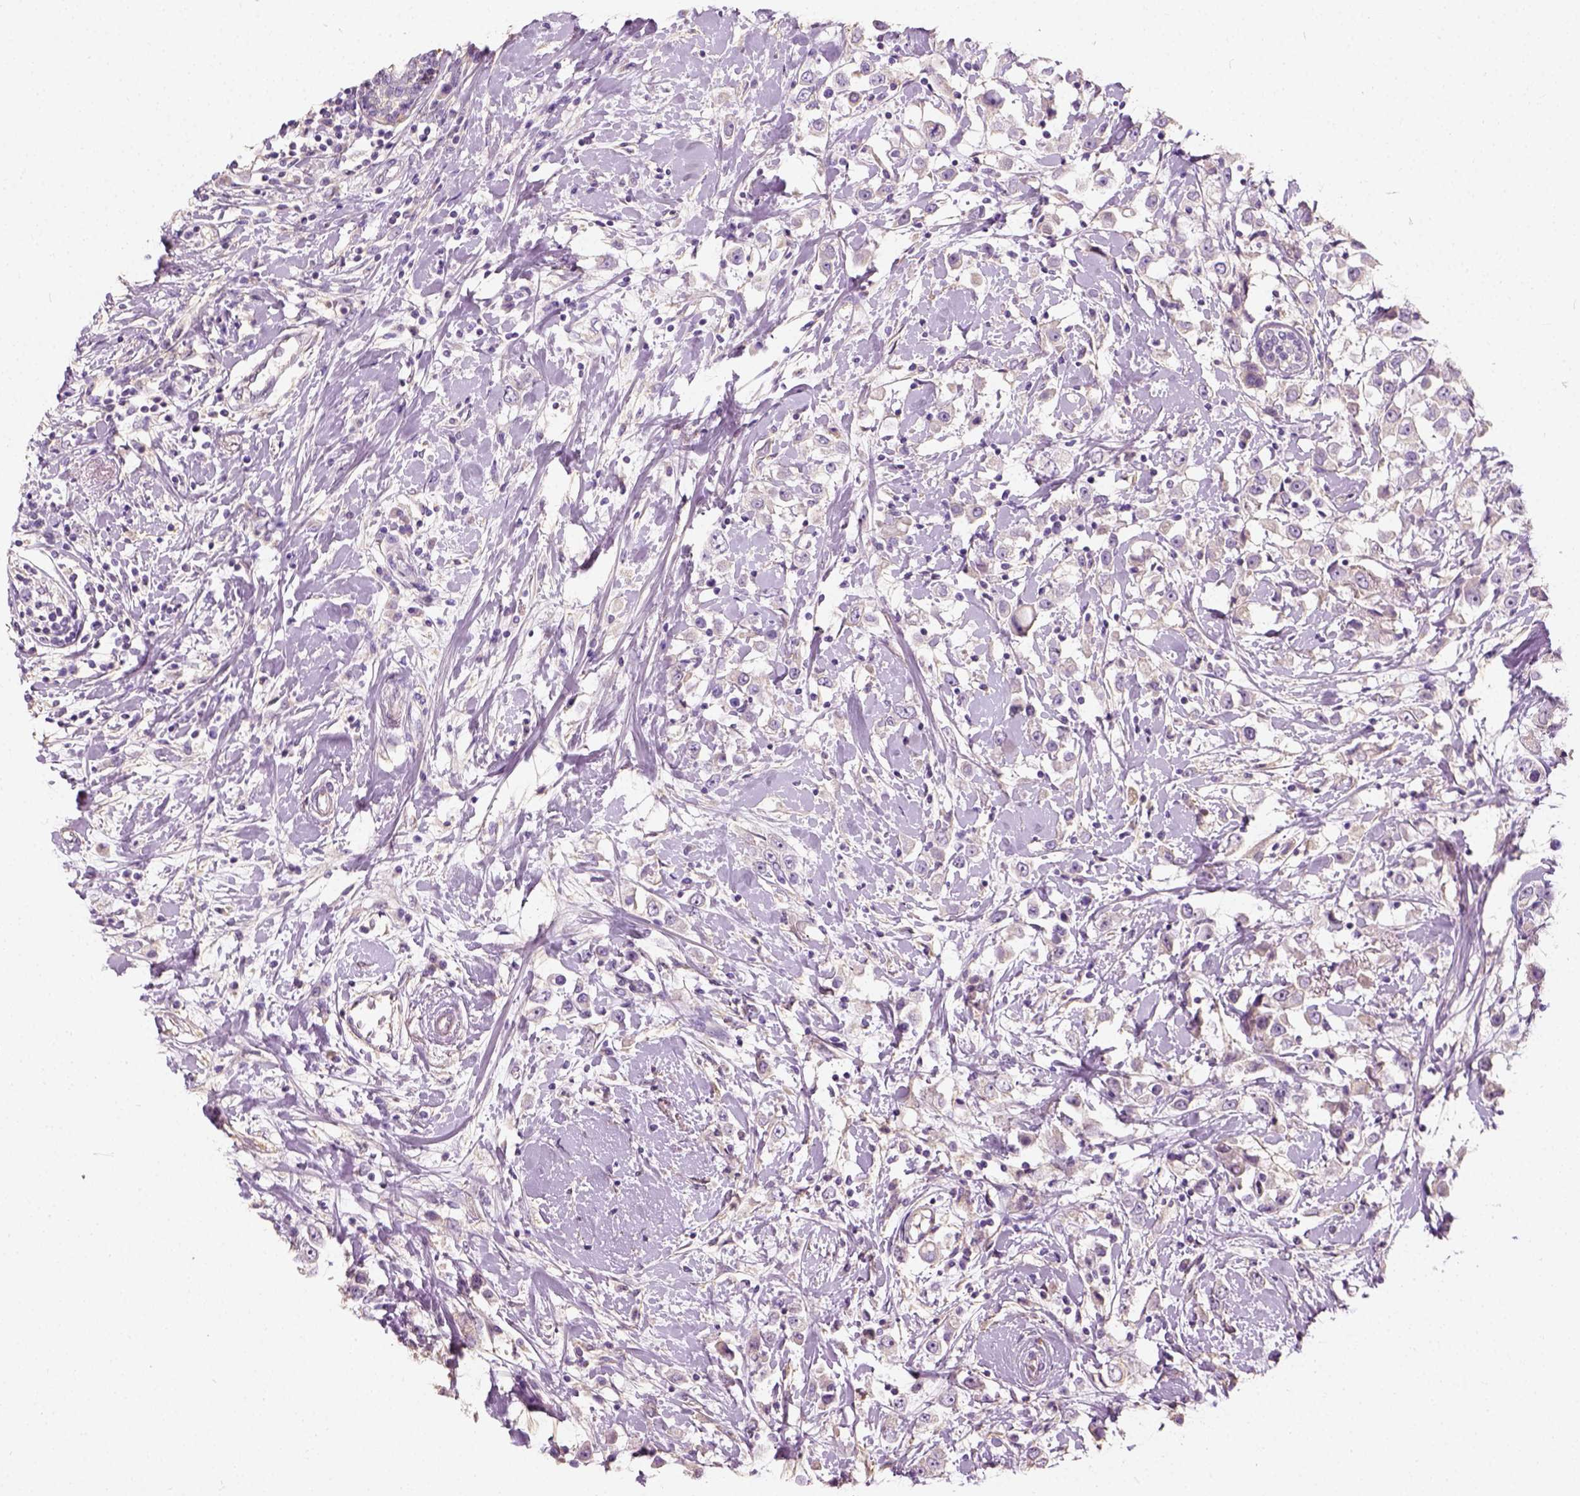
{"staining": {"intensity": "negative", "quantity": "none", "location": "none"}, "tissue": "breast cancer", "cell_type": "Tumor cells", "image_type": "cancer", "snomed": [{"axis": "morphology", "description": "Duct carcinoma"}, {"axis": "topography", "description": "Breast"}], "caption": "Tumor cells are negative for protein expression in human breast cancer.", "gene": "DHCR24", "patient": {"sex": "female", "age": 61}}